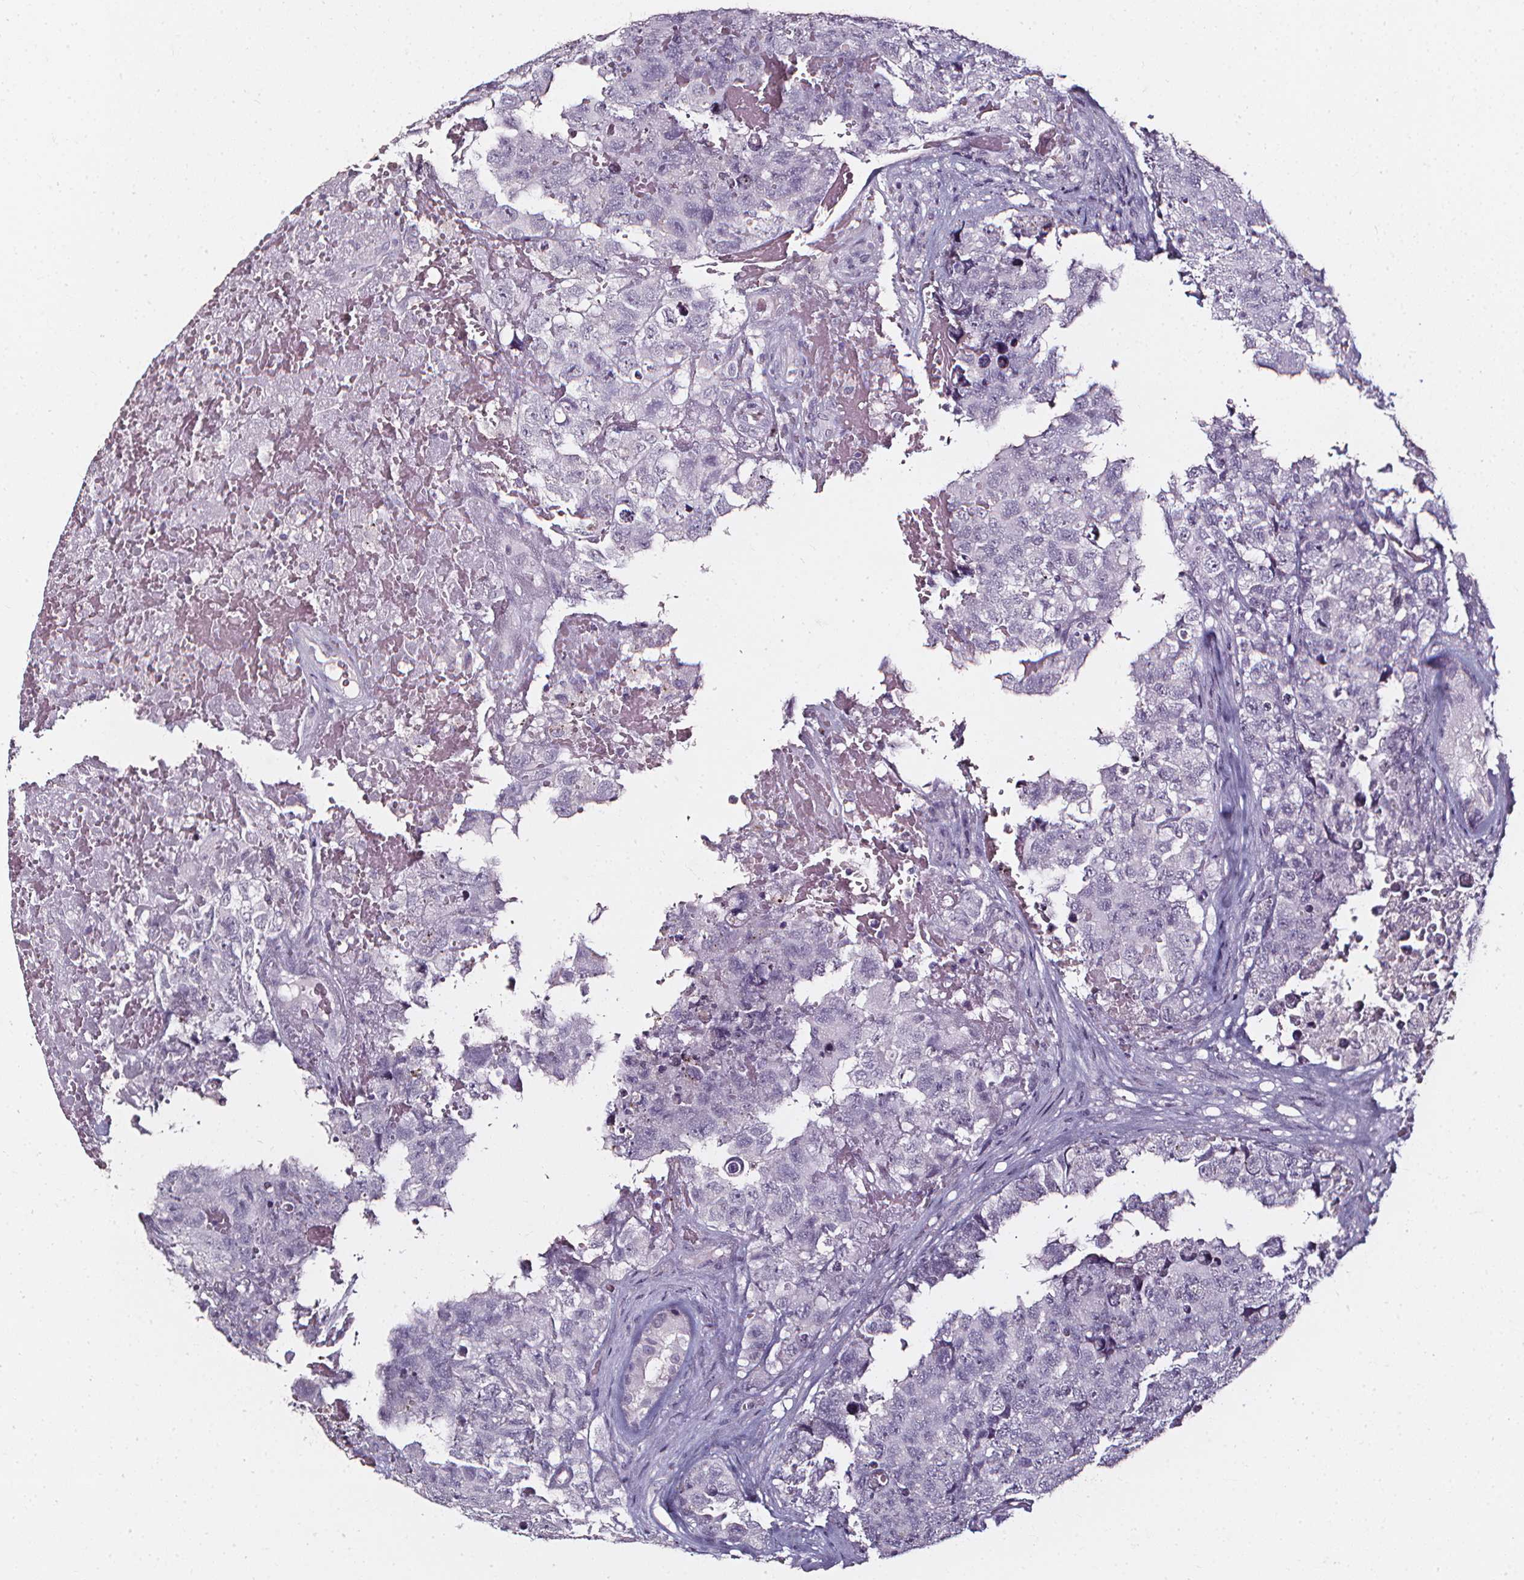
{"staining": {"intensity": "negative", "quantity": "none", "location": "none"}, "tissue": "testis cancer", "cell_type": "Tumor cells", "image_type": "cancer", "snomed": [{"axis": "morphology", "description": "Carcinoma, Embryonal, NOS"}, {"axis": "topography", "description": "Testis"}], "caption": "Tumor cells are negative for protein expression in human testis cancer. Brightfield microscopy of immunohistochemistry (IHC) stained with DAB (3,3'-diaminobenzidine) (brown) and hematoxylin (blue), captured at high magnification.", "gene": "DEFA5", "patient": {"sex": "male", "age": 18}}